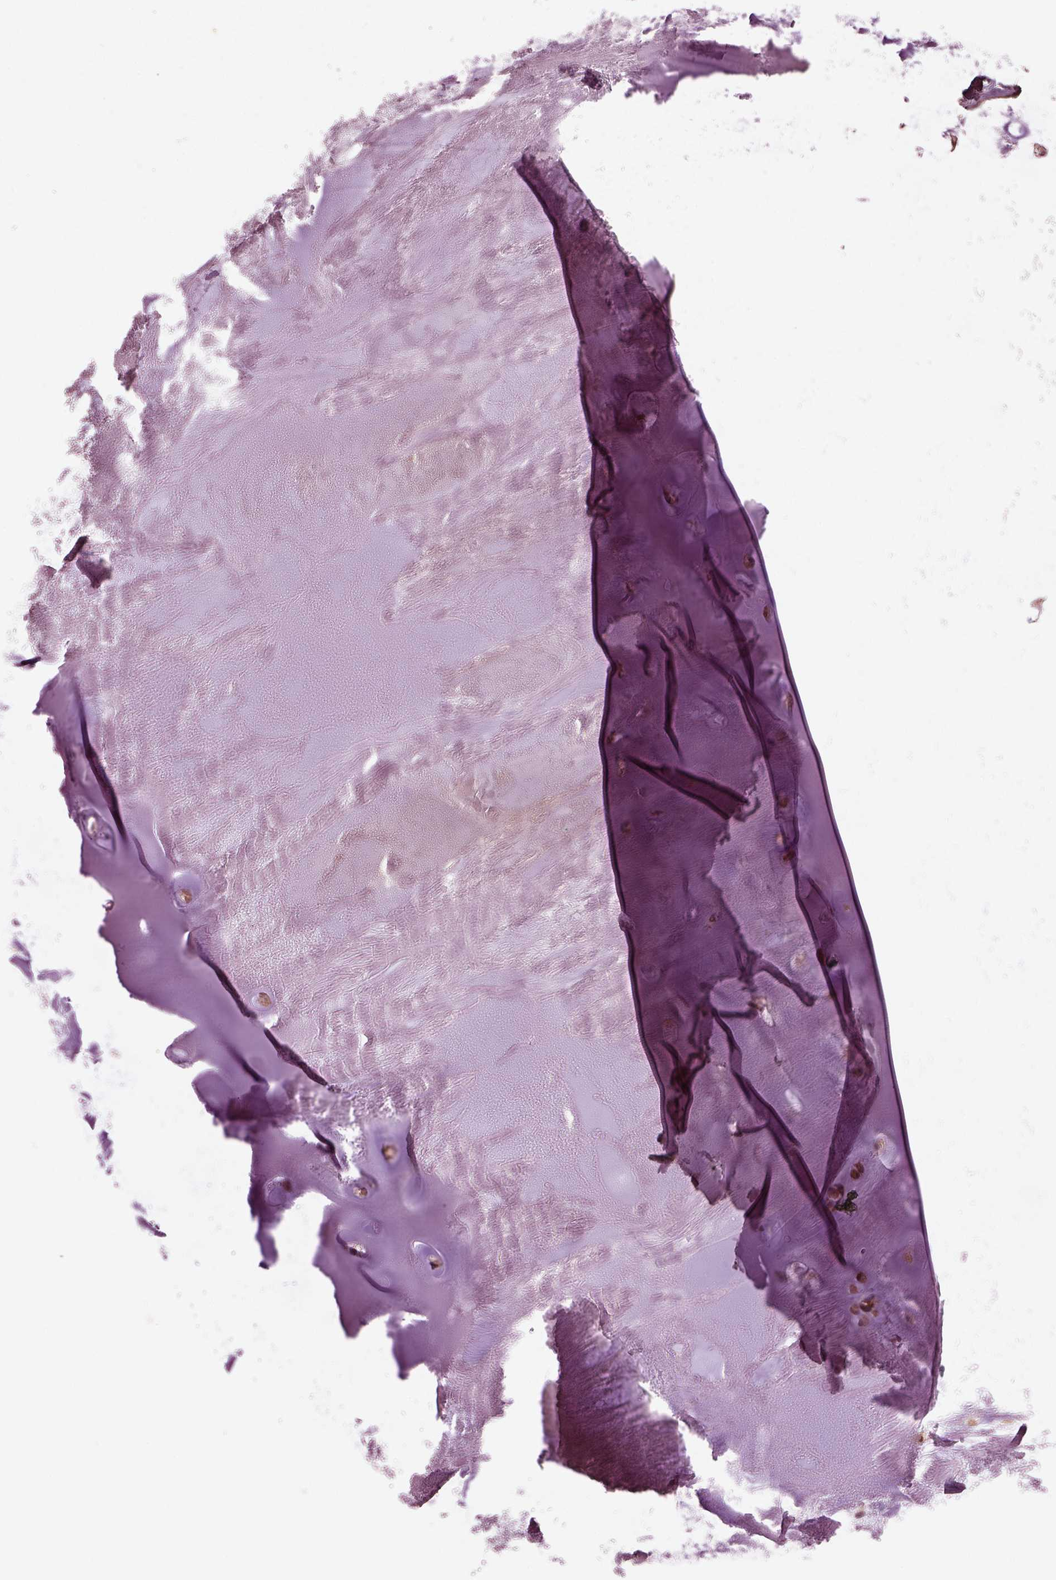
{"staining": {"intensity": "weak", "quantity": "<25%", "location": "cytoplasmic/membranous"}, "tissue": "adipose tissue", "cell_type": "Adipocytes", "image_type": "normal", "snomed": [{"axis": "morphology", "description": "Normal tissue, NOS"}, {"axis": "morphology", "description": "Squamous cell carcinoma, NOS"}, {"axis": "topography", "description": "Cartilage tissue"}, {"axis": "topography", "description": "Lung"}], "caption": "Adipocytes show no significant staining in unremarkable adipose tissue.", "gene": "LSM14A", "patient": {"sex": "male", "age": 66}}